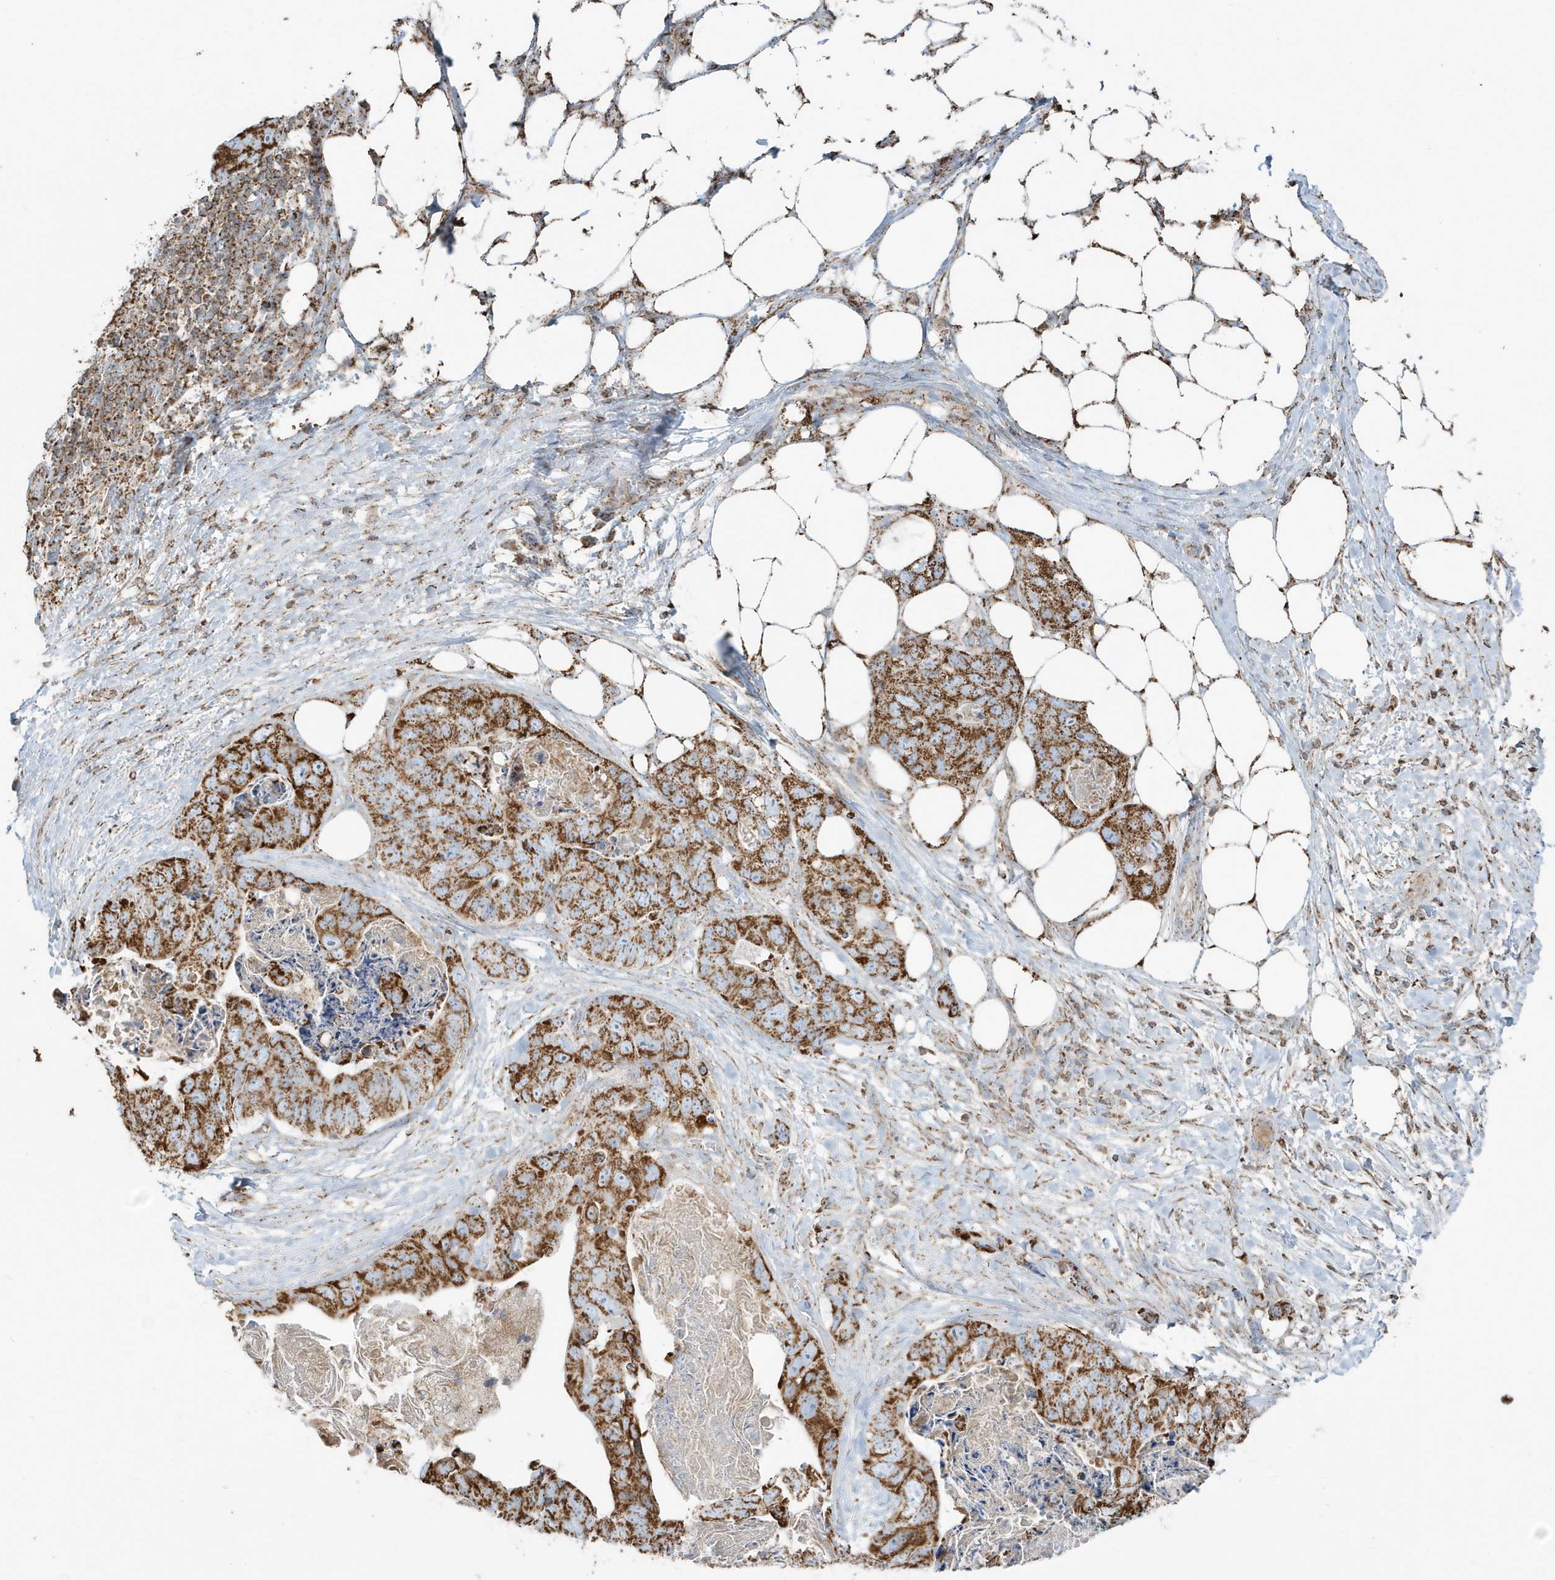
{"staining": {"intensity": "strong", "quantity": ">75%", "location": "cytoplasmic/membranous"}, "tissue": "stomach cancer", "cell_type": "Tumor cells", "image_type": "cancer", "snomed": [{"axis": "morphology", "description": "Adenocarcinoma, NOS"}, {"axis": "topography", "description": "Stomach"}], "caption": "Brown immunohistochemical staining in human adenocarcinoma (stomach) displays strong cytoplasmic/membranous staining in about >75% of tumor cells.", "gene": "RAB11FIP3", "patient": {"sex": "female", "age": 89}}